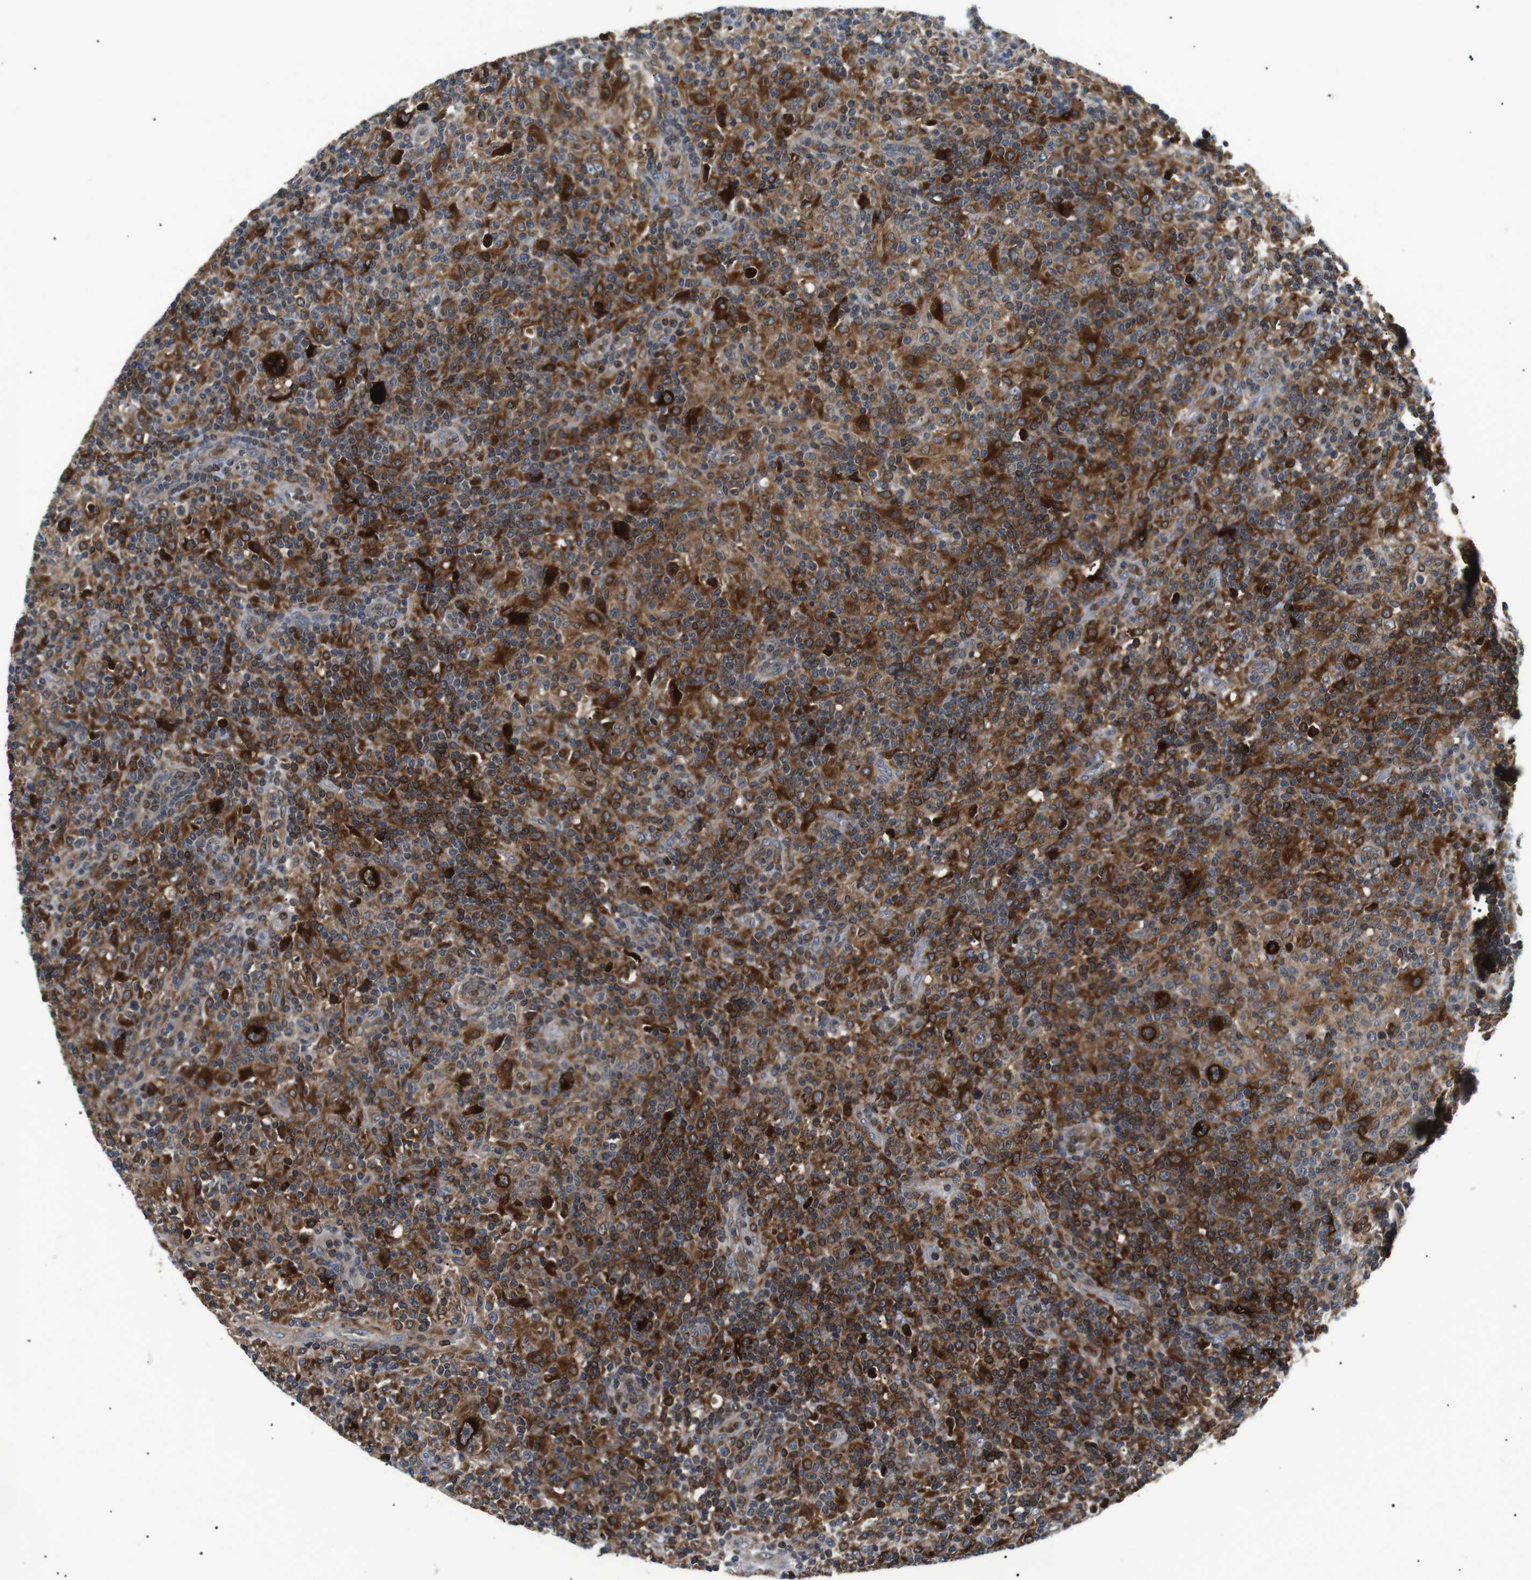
{"staining": {"intensity": "strong", "quantity": ">75%", "location": "cytoplasmic/membranous"}, "tissue": "lymphoma", "cell_type": "Tumor cells", "image_type": "cancer", "snomed": [{"axis": "morphology", "description": "Hodgkin's disease, NOS"}, {"axis": "topography", "description": "Lymph node"}], "caption": "Immunohistochemistry (IHC) histopathology image of Hodgkin's disease stained for a protein (brown), which shows high levels of strong cytoplasmic/membranous staining in about >75% of tumor cells.", "gene": "RAB9A", "patient": {"sex": "male", "age": 70}}